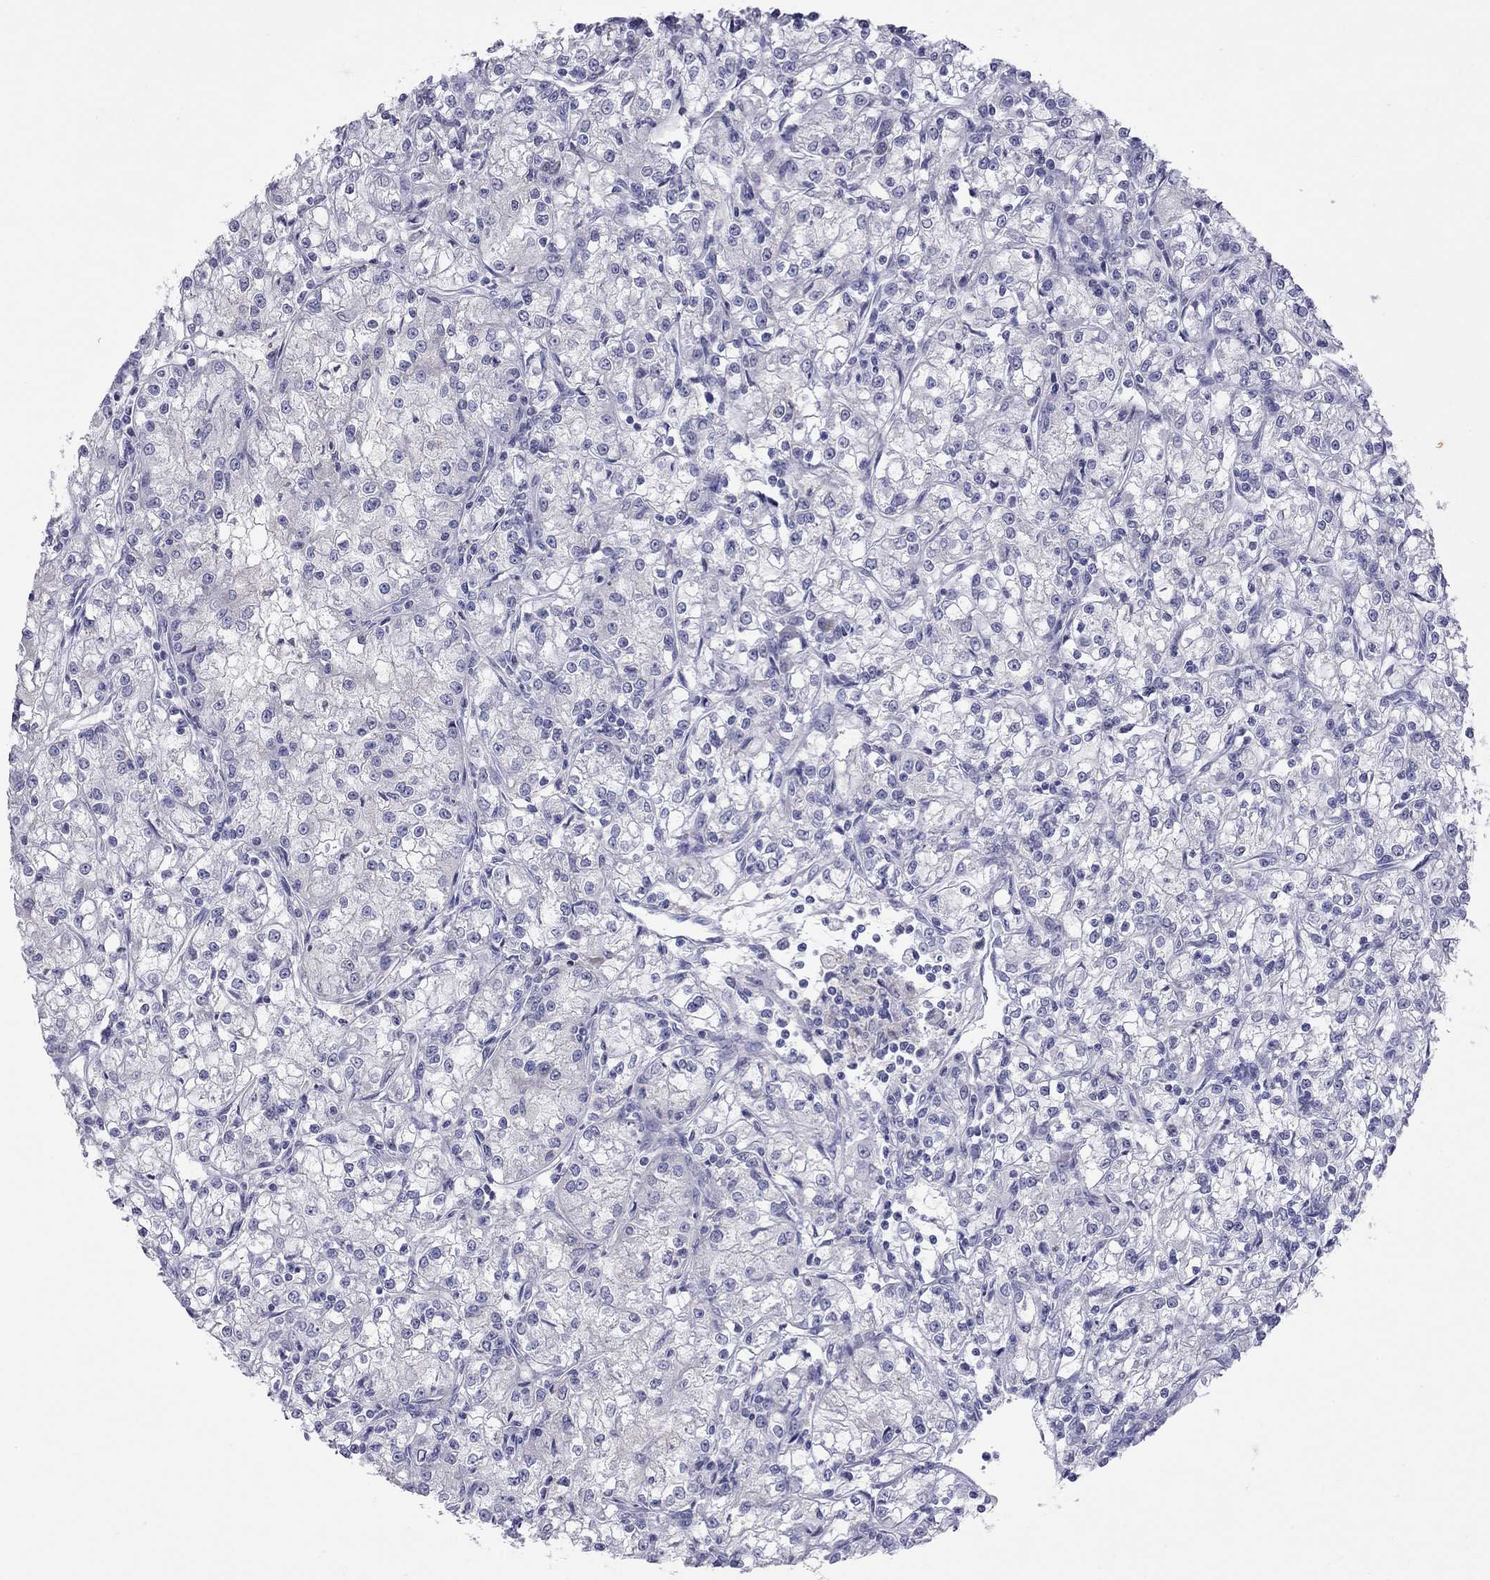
{"staining": {"intensity": "negative", "quantity": "none", "location": "none"}, "tissue": "renal cancer", "cell_type": "Tumor cells", "image_type": "cancer", "snomed": [{"axis": "morphology", "description": "Adenocarcinoma, NOS"}, {"axis": "topography", "description": "Kidney"}], "caption": "The histopathology image exhibits no significant positivity in tumor cells of renal adenocarcinoma.", "gene": "MUC16", "patient": {"sex": "female", "age": 59}}